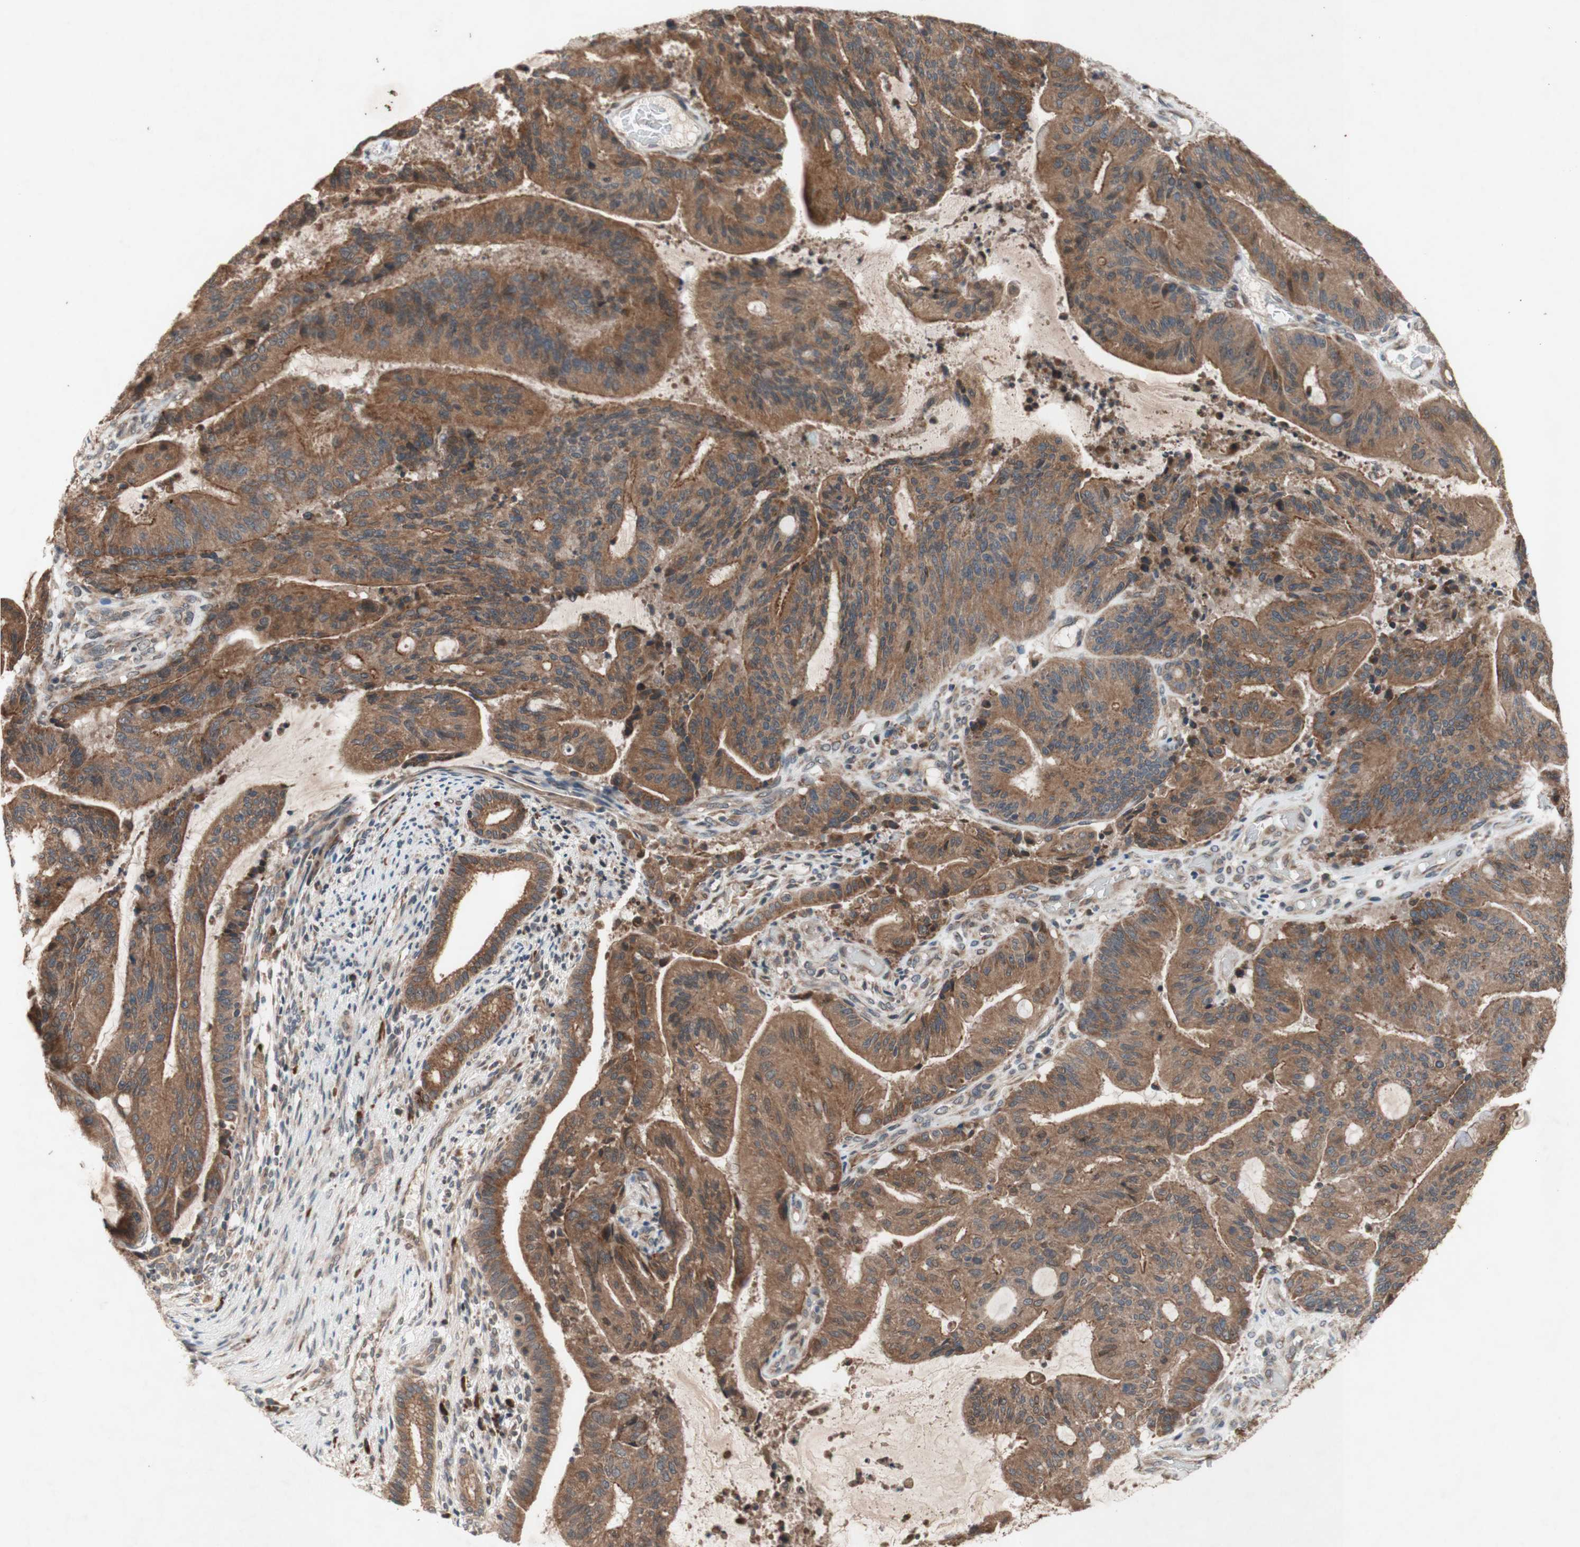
{"staining": {"intensity": "strong", "quantity": ">75%", "location": "cytoplasmic/membranous"}, "tissue": "liver cancer", "cell_type": "Tumor cells", "image_type": "cancer", "snomed": [{"axis": "morphology", "description": "Cholangiocarcinoma"}, {"axis": "topography", "description": "Liver"}], "caption": "Immunohistochemistry (IHC) histopathology image of neoplastic tissue: human liver cholangiocarcinoma stained using IHC demonstrates high levels of strong protein expression localized specifically in the cytoplasmic/membranous of tumor cells, appearing as a cytoplasmic/membranous brown color.", "gene": "DDOST", "patient": {"sex": "female", "age": 73}}